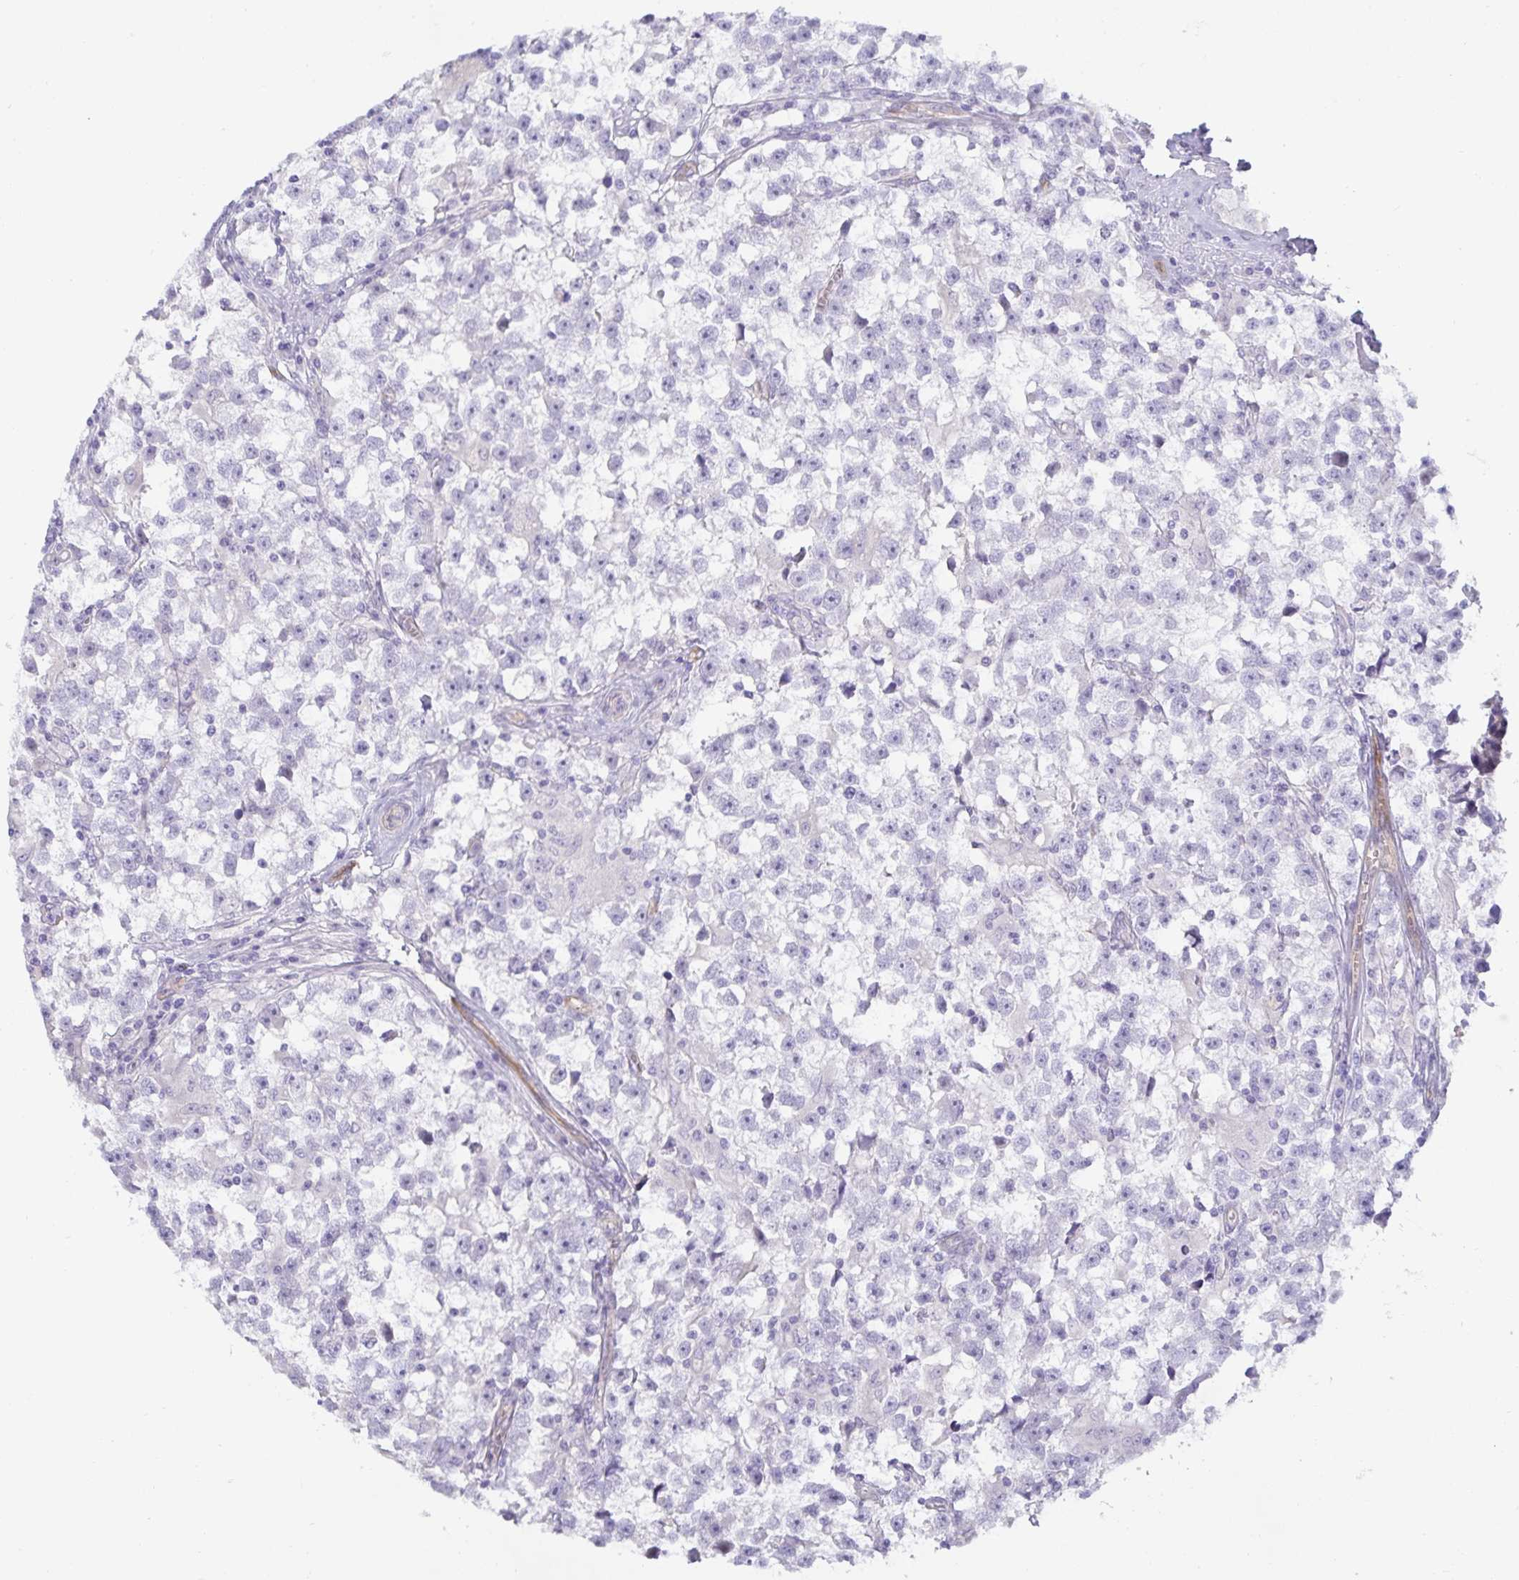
{"staining": {"intensity": "negative", "quantity": "none", "location": "none"}, "tissue": "testis cancer", "cell_type": "Tumor cells", "image_type": "cancer", "snomed": [{"axis": "morphology", "description": "Seminoma, NOS"}, {"axis": "topography", "description": "Testis"}], "caption": "Tumor cells show no significant positivity in testis cancer (seminoma).", "gene": "SPAG4", "patient": {"sex": "male", "age": 31}}